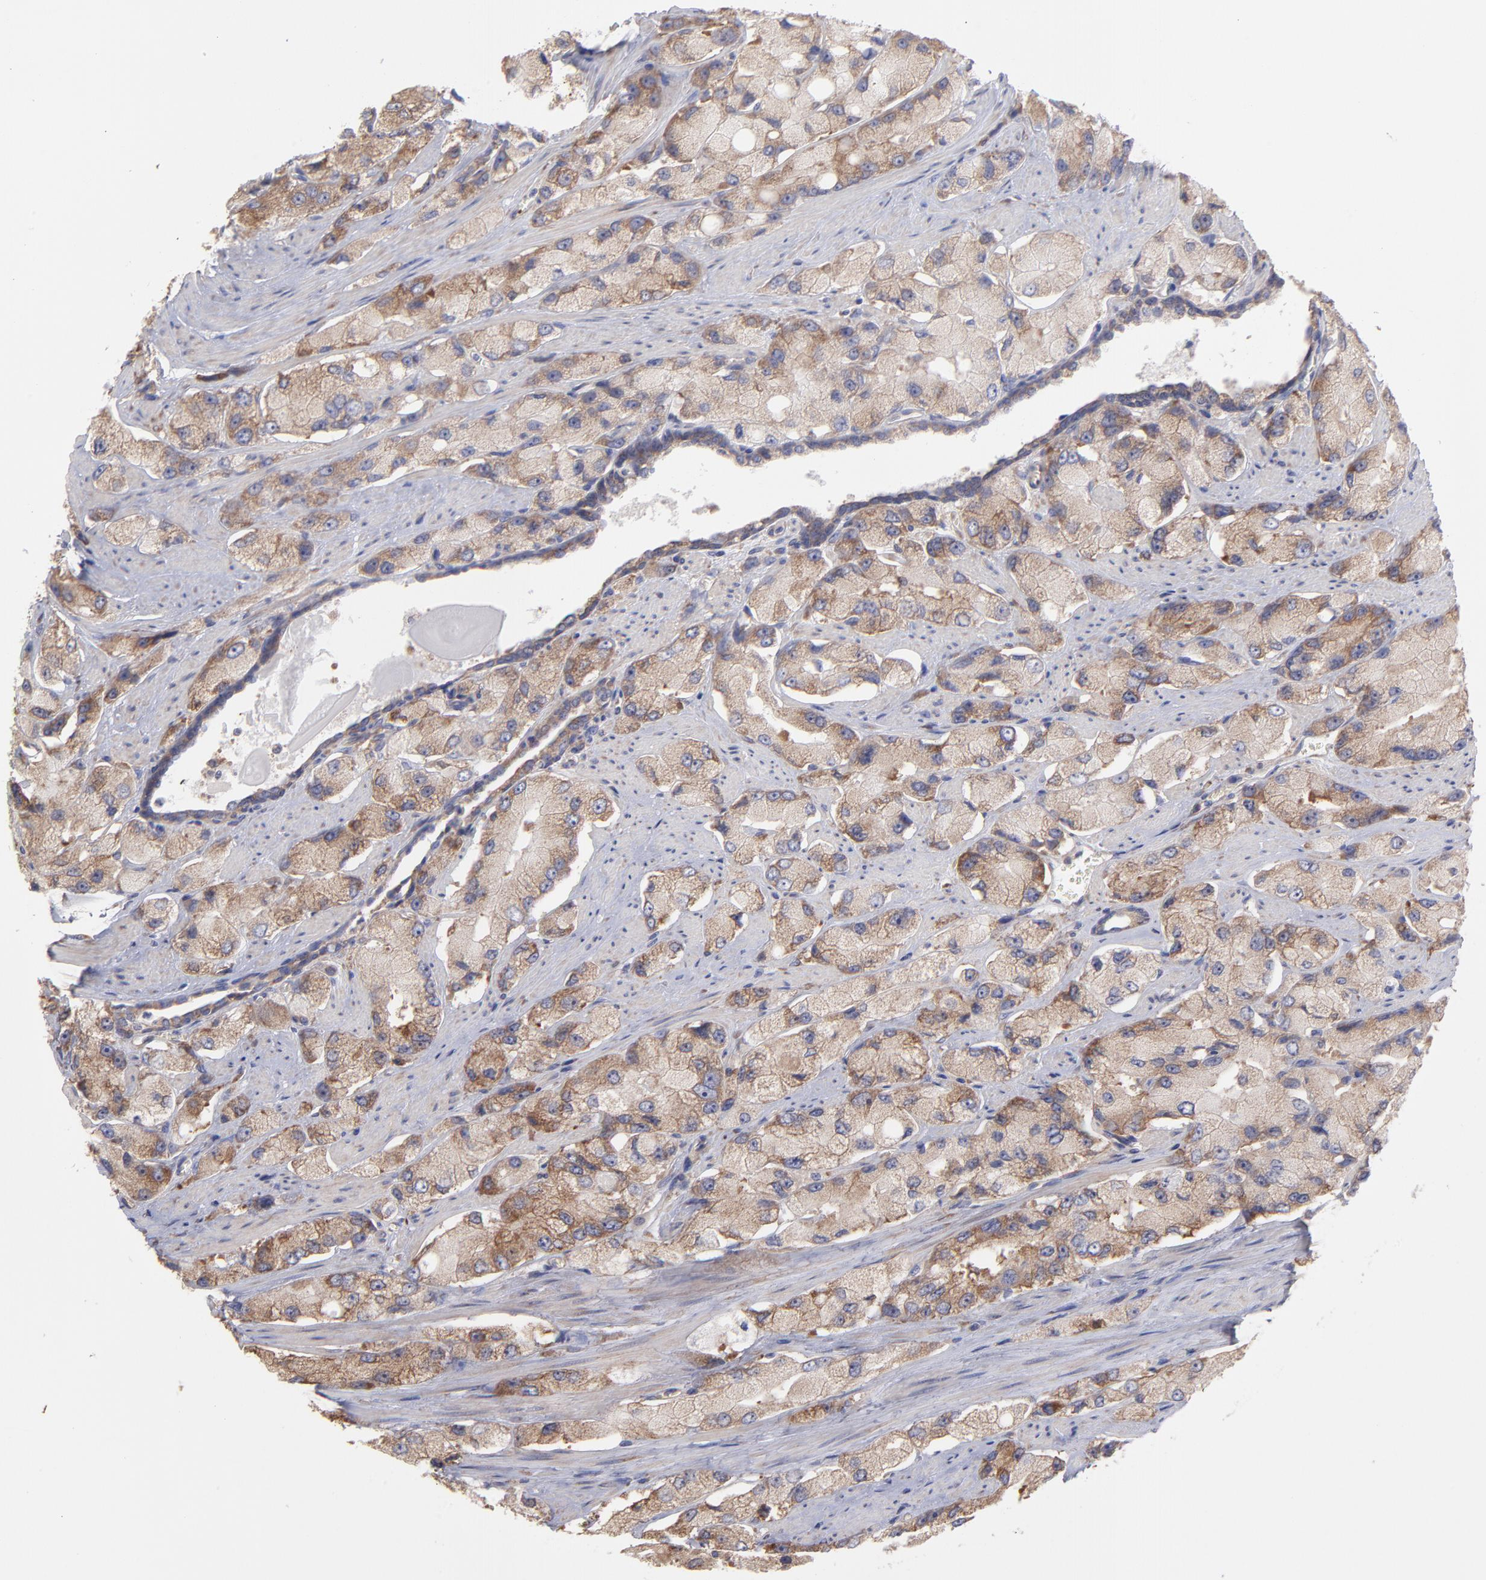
{"staining": {"intensity": "weak", "quantity": "<25%", "location": "cytoplasmic/membranous"}, "tissue": "prostate cancer", "cell_type": "Tumor cells", "image_type": "cancer", "snomed": [{"axis": "morphology", "description": "Adenocarcinoma, High grade"}, {"axis": "topography", "description": "Prostate"}], "caption": "DAB immunohistochemical staining of human prostate cancer (high-grade adenocarcinoma) displays no significant positivity in tumor cells.", "gene": "RPLP0", "patient": {"sex": "male", "age": 58}}